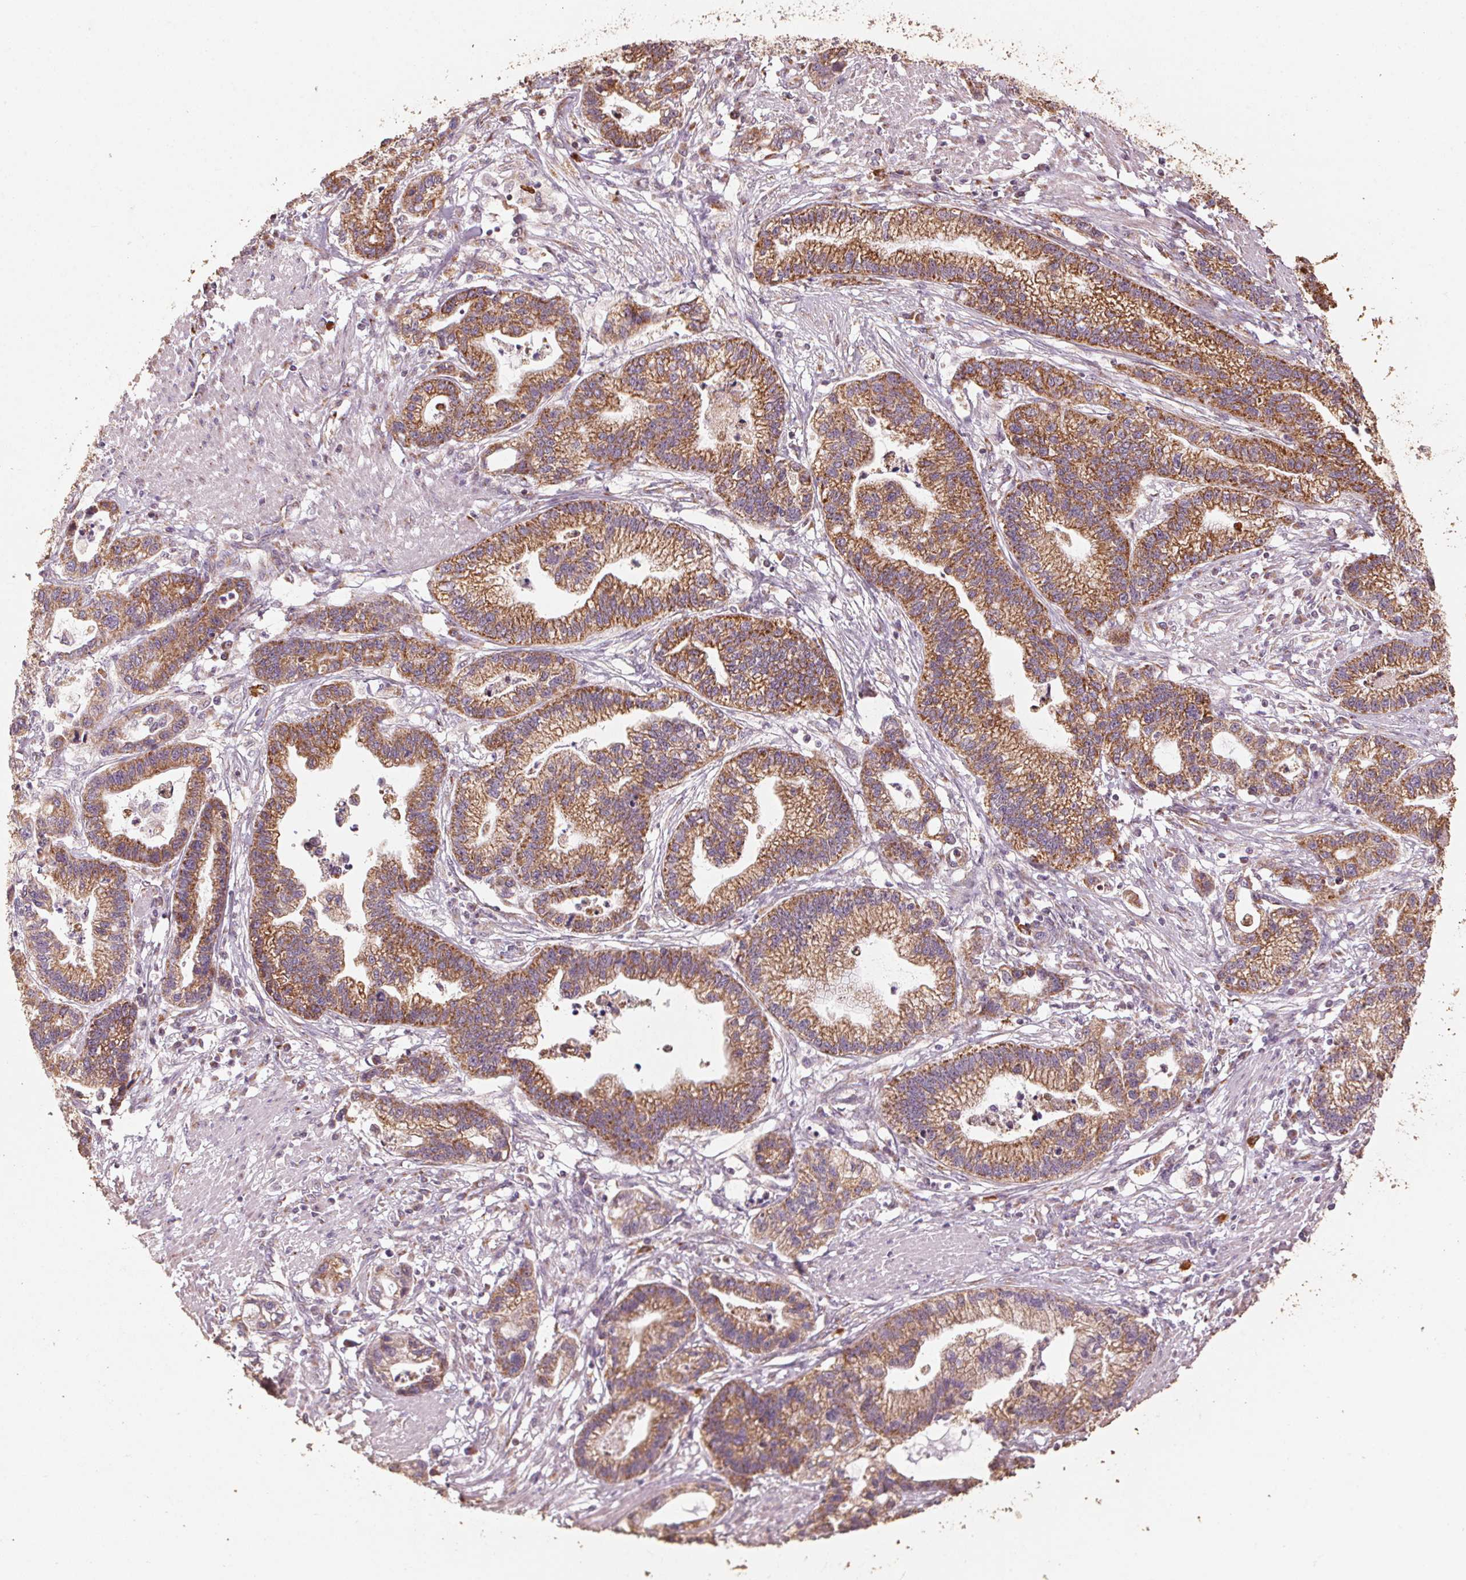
{"staining": {"intensity": "strong", "quantity": ">75%", "location": "cytoplasmic/membranous"}, "tissue": "stomach cancer", "cell_type": "Tumor cells", "image_type": "cancer", "snomed": [{"axis": "morphology", "description": "Adenocarcinoma, NOS"}, {"axis": "topography", "description": "Stomach"}], "caption": "DAB (3,3'-diaminobenzidine) immunohistochemical staining of stomach cancer displays strong cytoplasmic/membranous protein positivity in about >75% of tumor cells. Nuclei are stained in blue.", "gene": "TOMM70", "patient": {"sex": "male", "age": 83}}